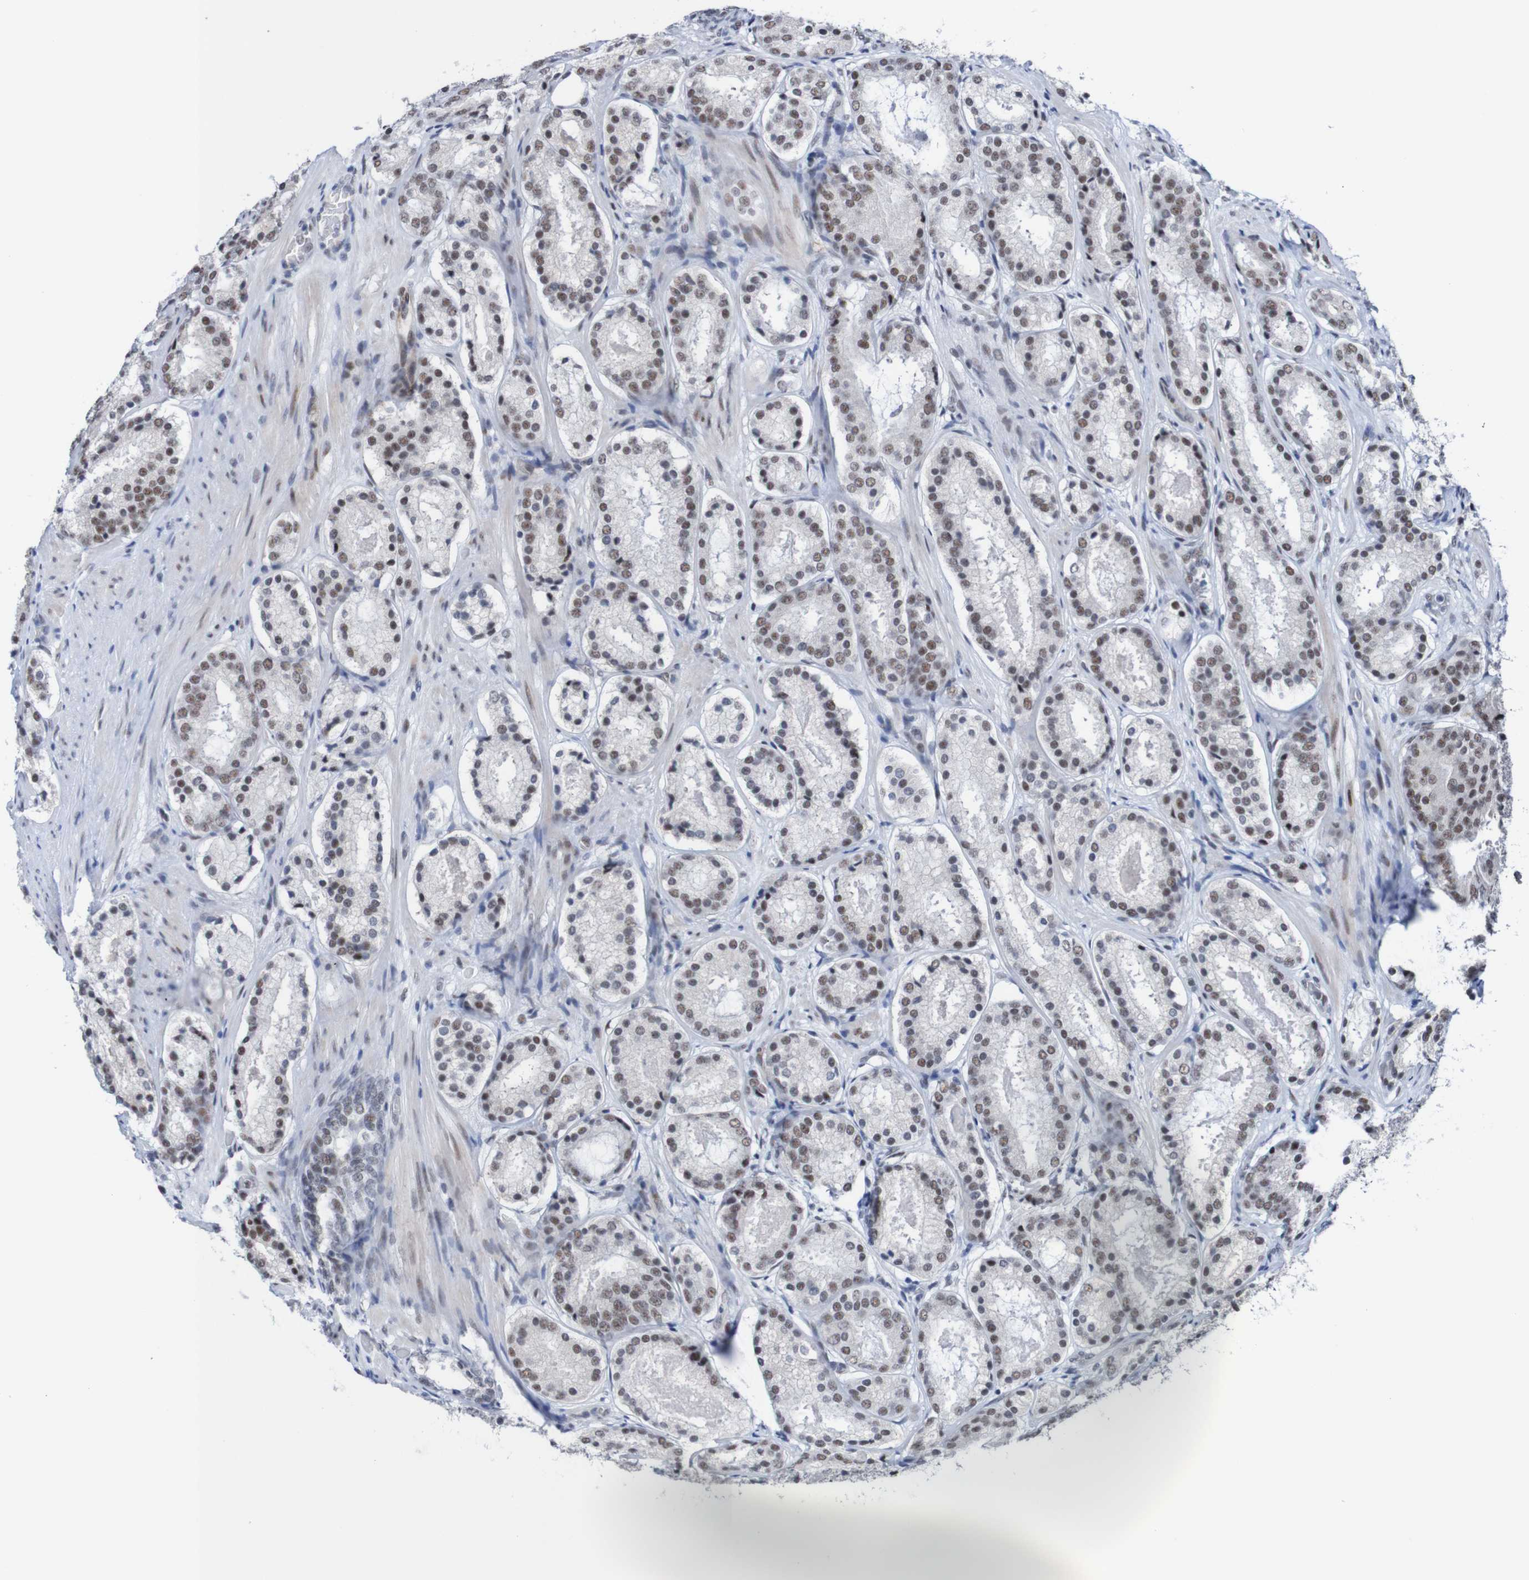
{"staining": {"intensity": "moderate", "quantity": "25%-75%", "location": "nuclear"}, "tissue": "prostate cancer", "cell_type": "Tumor cells", "image_type": "cancer", "snomed": [{"axis": "morphology", "description": "Adenocarcinoma, Low grade"}, {"axis": "topography", "description": "Prostate"}], "caption": "Moderate nuclear protein positivity is present in about 25%-75% of tumor cells in adenocarcinoma (low-grade) (prostate). (Stains: DAB (3,3'-diaminobenzidine) in brown, nuclei in blue, Microscopy: brightfield microscopy at high magnification).", "gene": "CDC5L", "patient": {"sex": "male", "age": 69}}